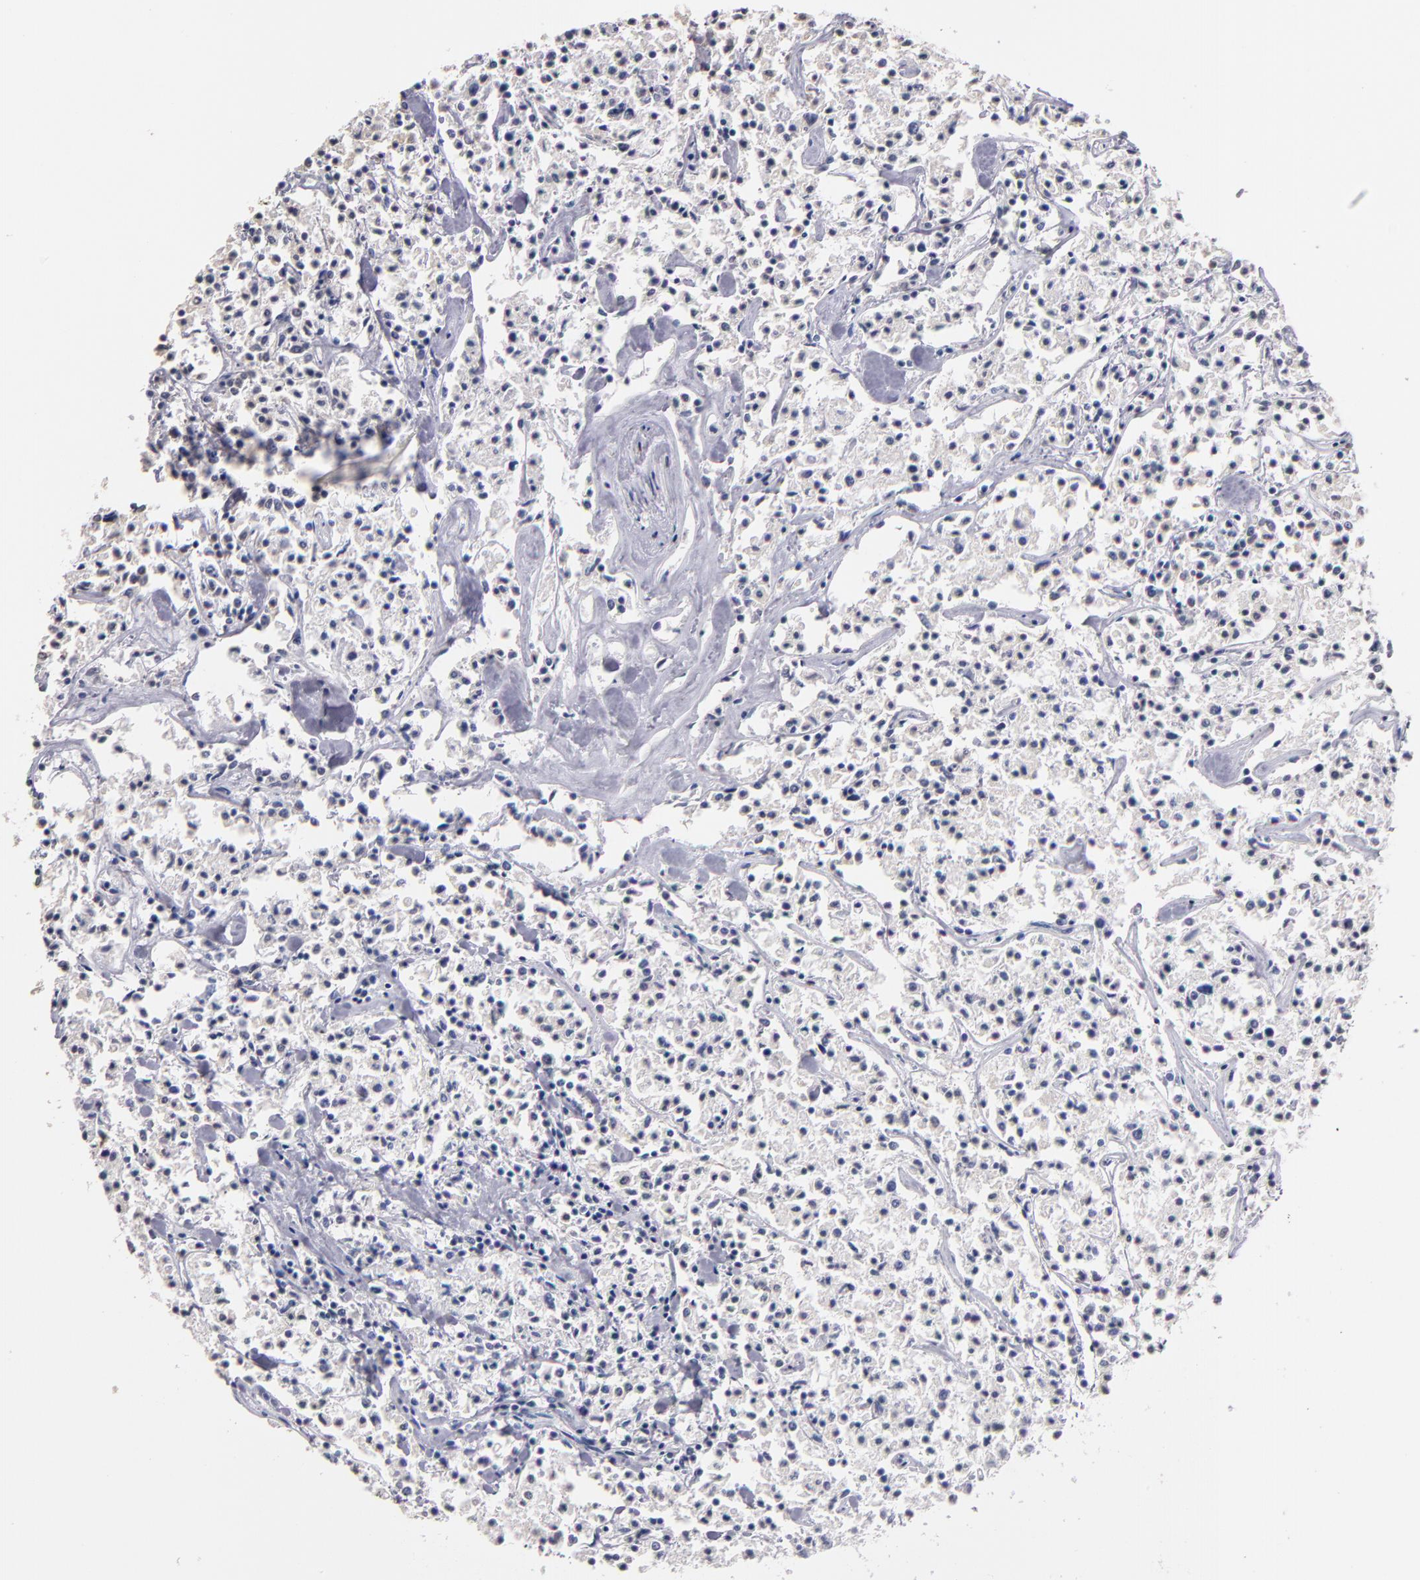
{"staining": {"intensity": "negative", "quantity": "none", "location": "none"}, "tissue": "lymphoma", "cell_type": "Tumor cells", "image_type": "cancer", "snomed": [{"axis": "morphology", "description": "Malignant lymphoma, non-Hodgkin's type, Low grade"}, {"axis": "topography", "description": "Small intestine"}], "caption": "Immunohistochemistry of low-grade malignant lymphoma, non-Hodgkin's type exhibits no positivity in tumor cells. (DAB (3,3'-diaminobenzidine) immunohistochemistry visualized using brightfield microscopy, high magnification).", "gene": "SOX10", "patient": {"sex": "female", "age": 59}}